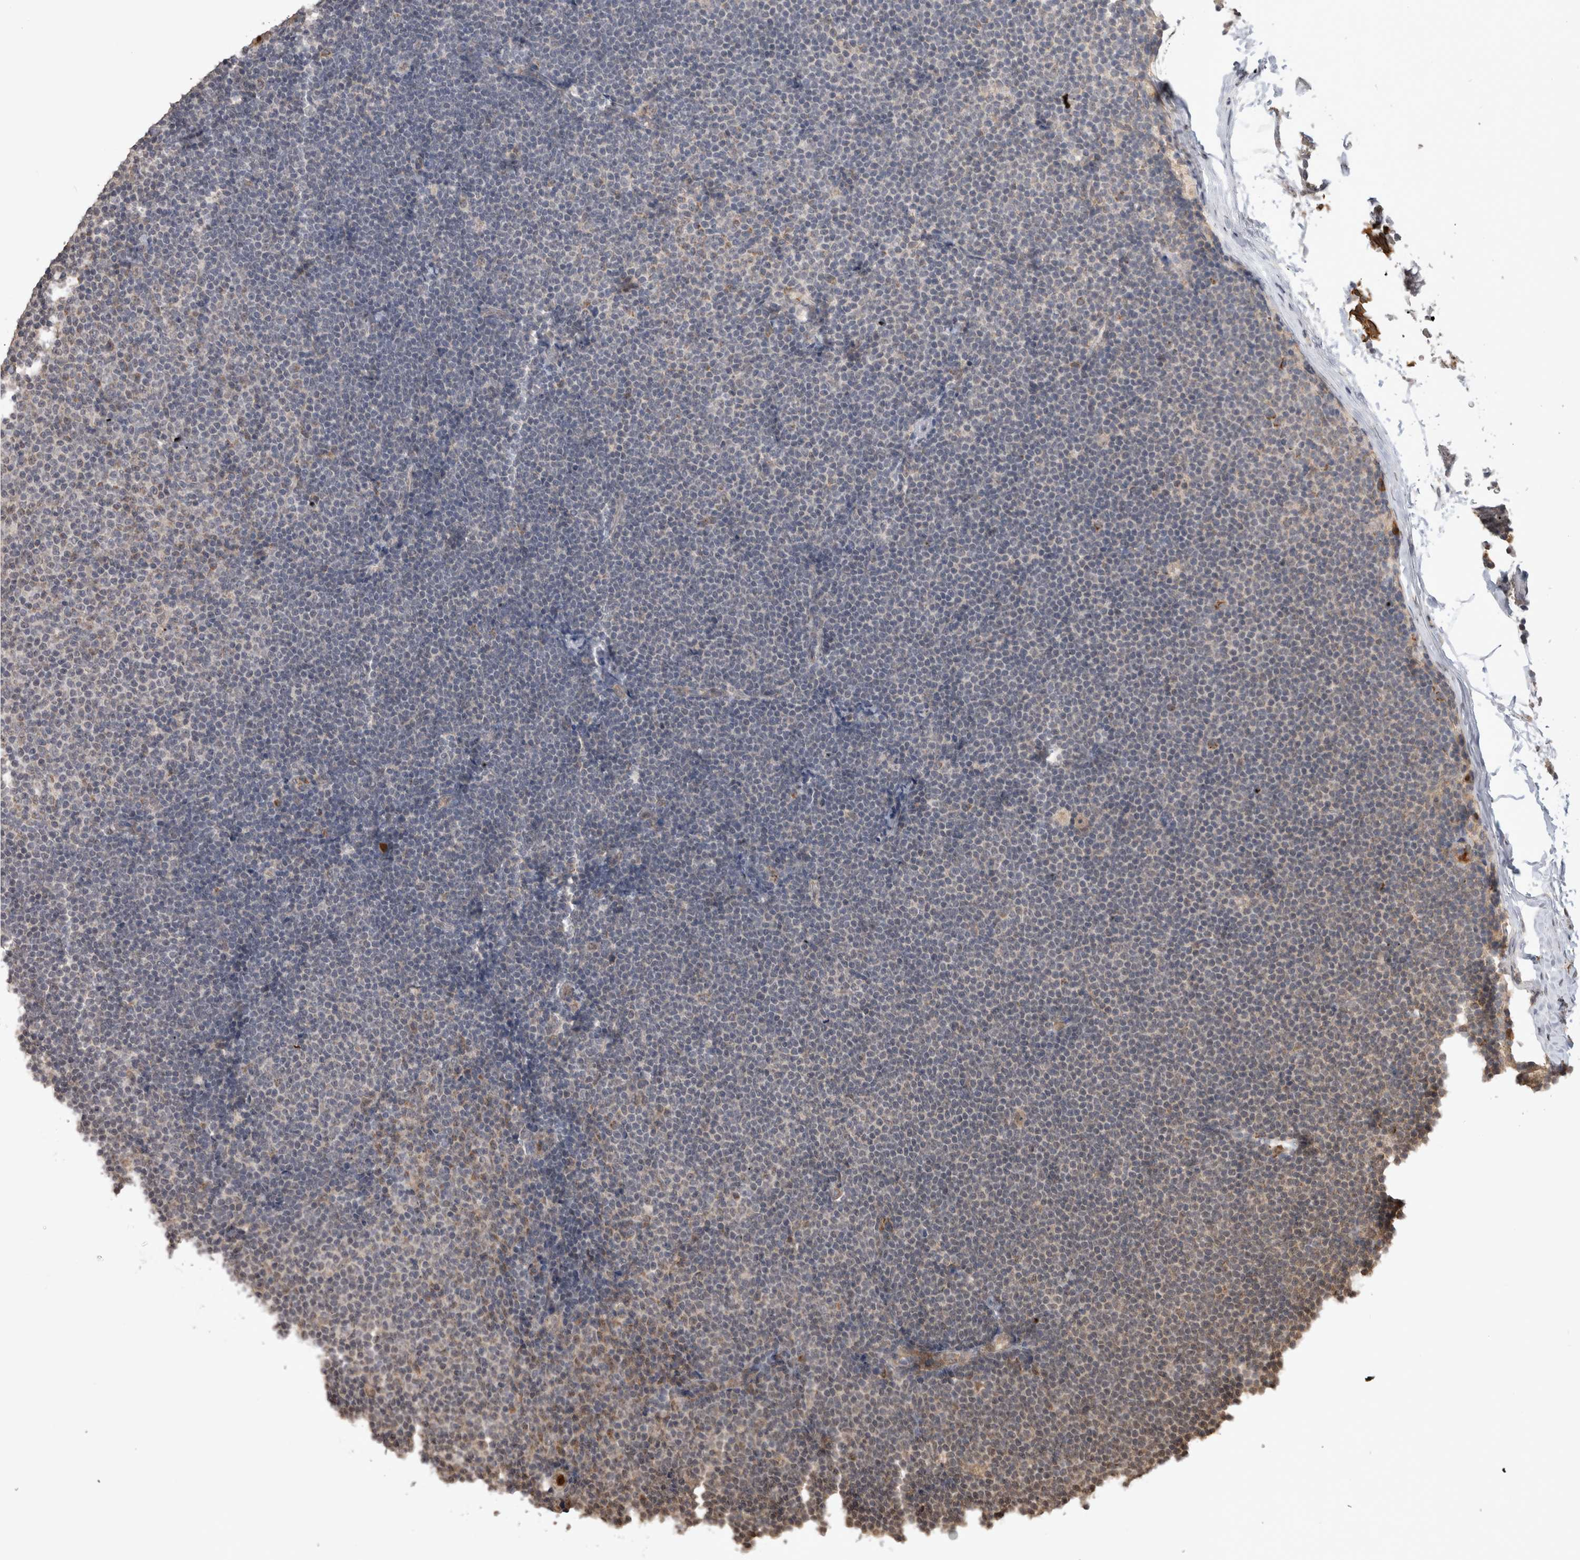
{"staining": {"intensity": "negative", "quantity": "none", "location": "none"}, "tissue": "lymphoma", "cell_type": "Tumor cells", "image_type": "cancer", "snomed": [{"axis": "morphology", "description": "Malignant lymphoma, non-Hodgkin's type, Low grade"}, {"axis": "topography", "description": "Lymph node"}], "caption": "Human lymphoma stained for a protein using immunohistochemistry (IHC) reveals no expression in tumor cells.", "gene": "PAK4", "patient": {"sex": "female", "age": 53}}